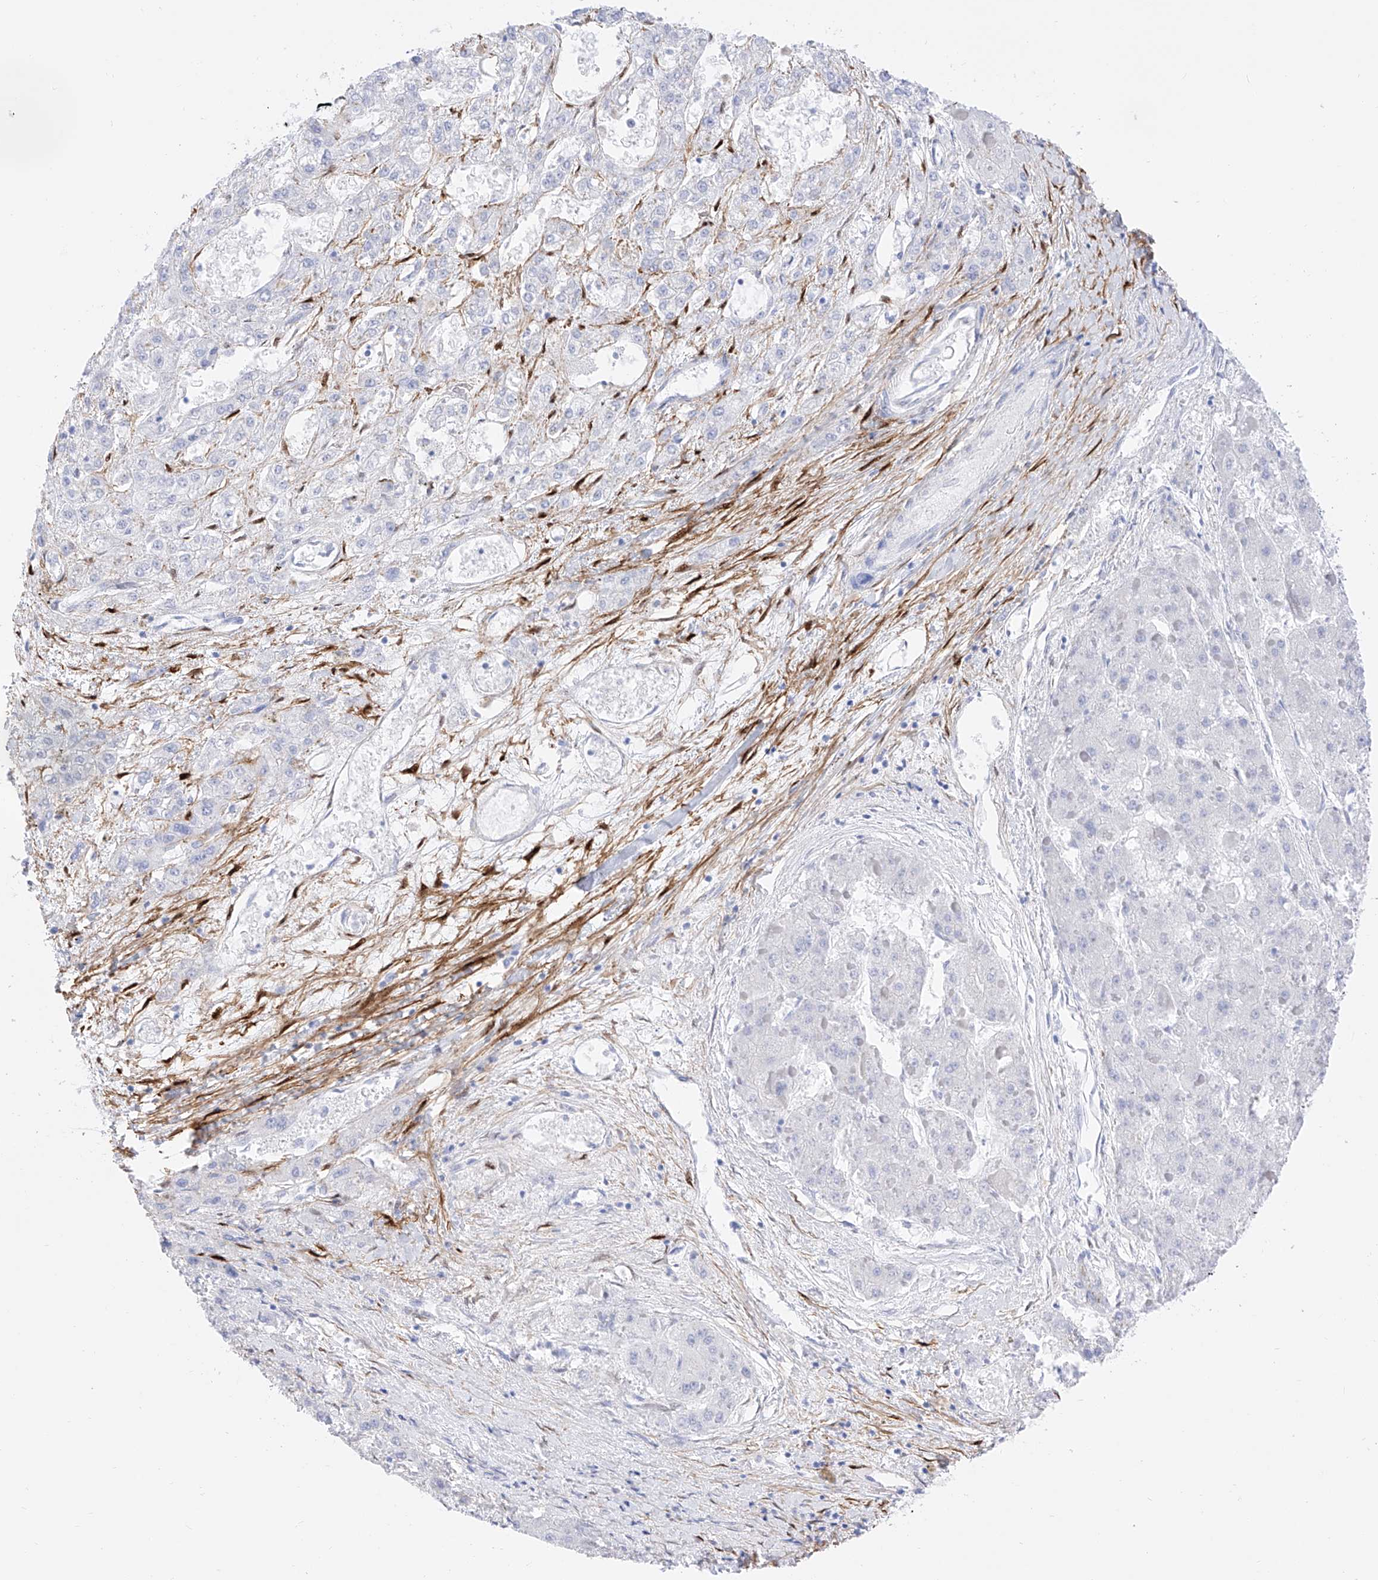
{"staining": {"intensity": "negative", "quantity": "none", "location": "none"}, "tissue": "liver cancer", "cell_type": "Tumor cells", "image_type": "cancer", "snomed": [{"axis": "morphology", "description": "Carcinoma, Hepatocellular, NOS"}, {"axis": "topography", "description": "Liver"}], "caption": "The immunohistochemistry histopathology image has no significant positivity in tumor cells of liver cancer tissue.", "gene": "TRPC7", "patient": {"sex": "female", "age": 73}}